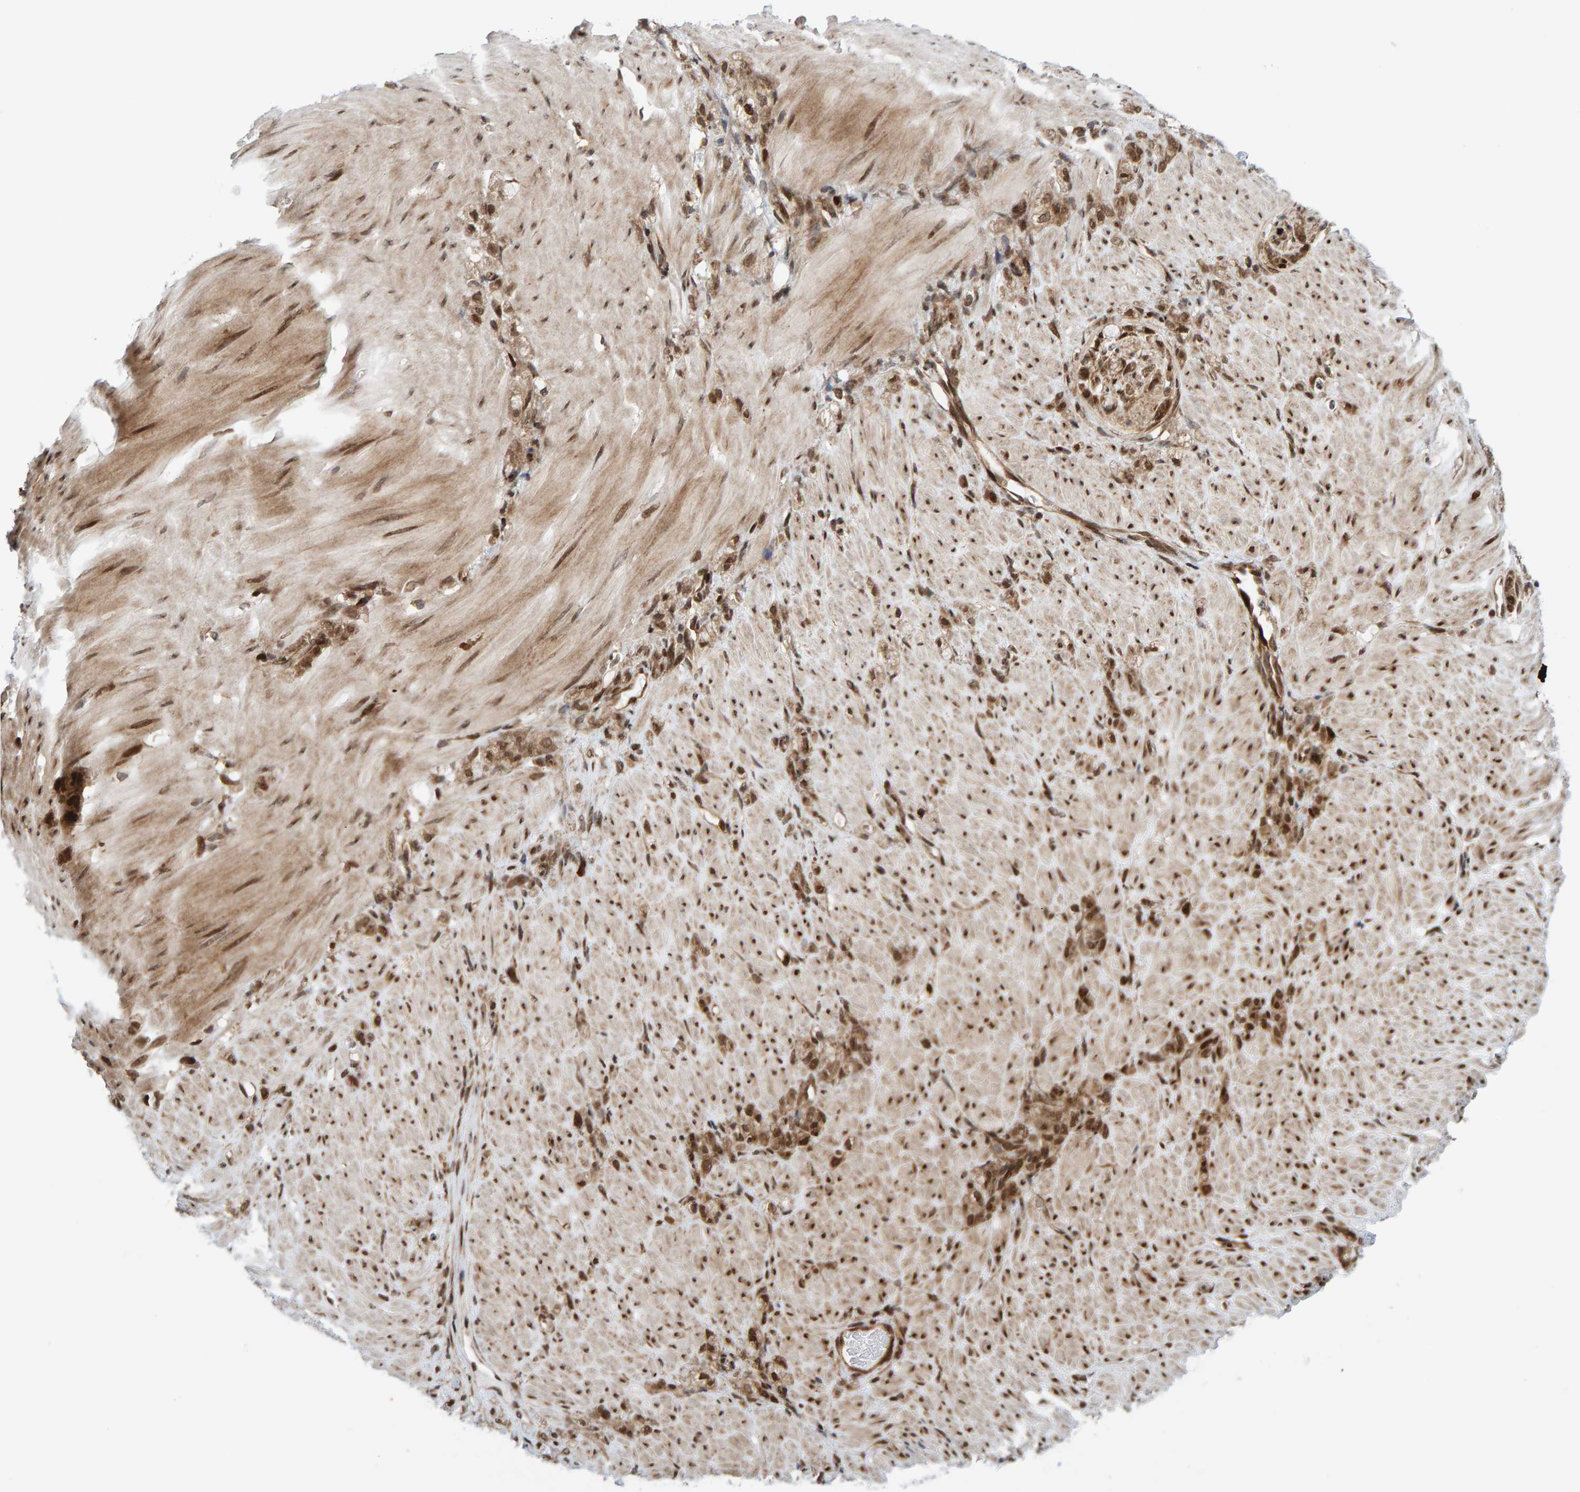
{"staining": {"intensity": "moderate", "quantity": ">75%", "location": "cytoplasmic/membranous,nuclear"}, "tissue": "stomach cancer", "cell_type": "Tumor cells", "image_type": "cancer", "snomed": [{"axis": "morphology", "description": "Normal tissue, NOS"}, {"axis": "morphology", "description": "Adenocarcinoma, NOS"}, {"axis": "topography", "description": "Stomach"}], "caption": "Immunohistochemical staining of stomach adenocarcinoma demonstrates medium levels of moderate cytoplasmic/membranous and nuclear expression in approximately >75% of tumor cells.", "gene": "ZNF366", "patient": {"sex": "male", "age": 82}}